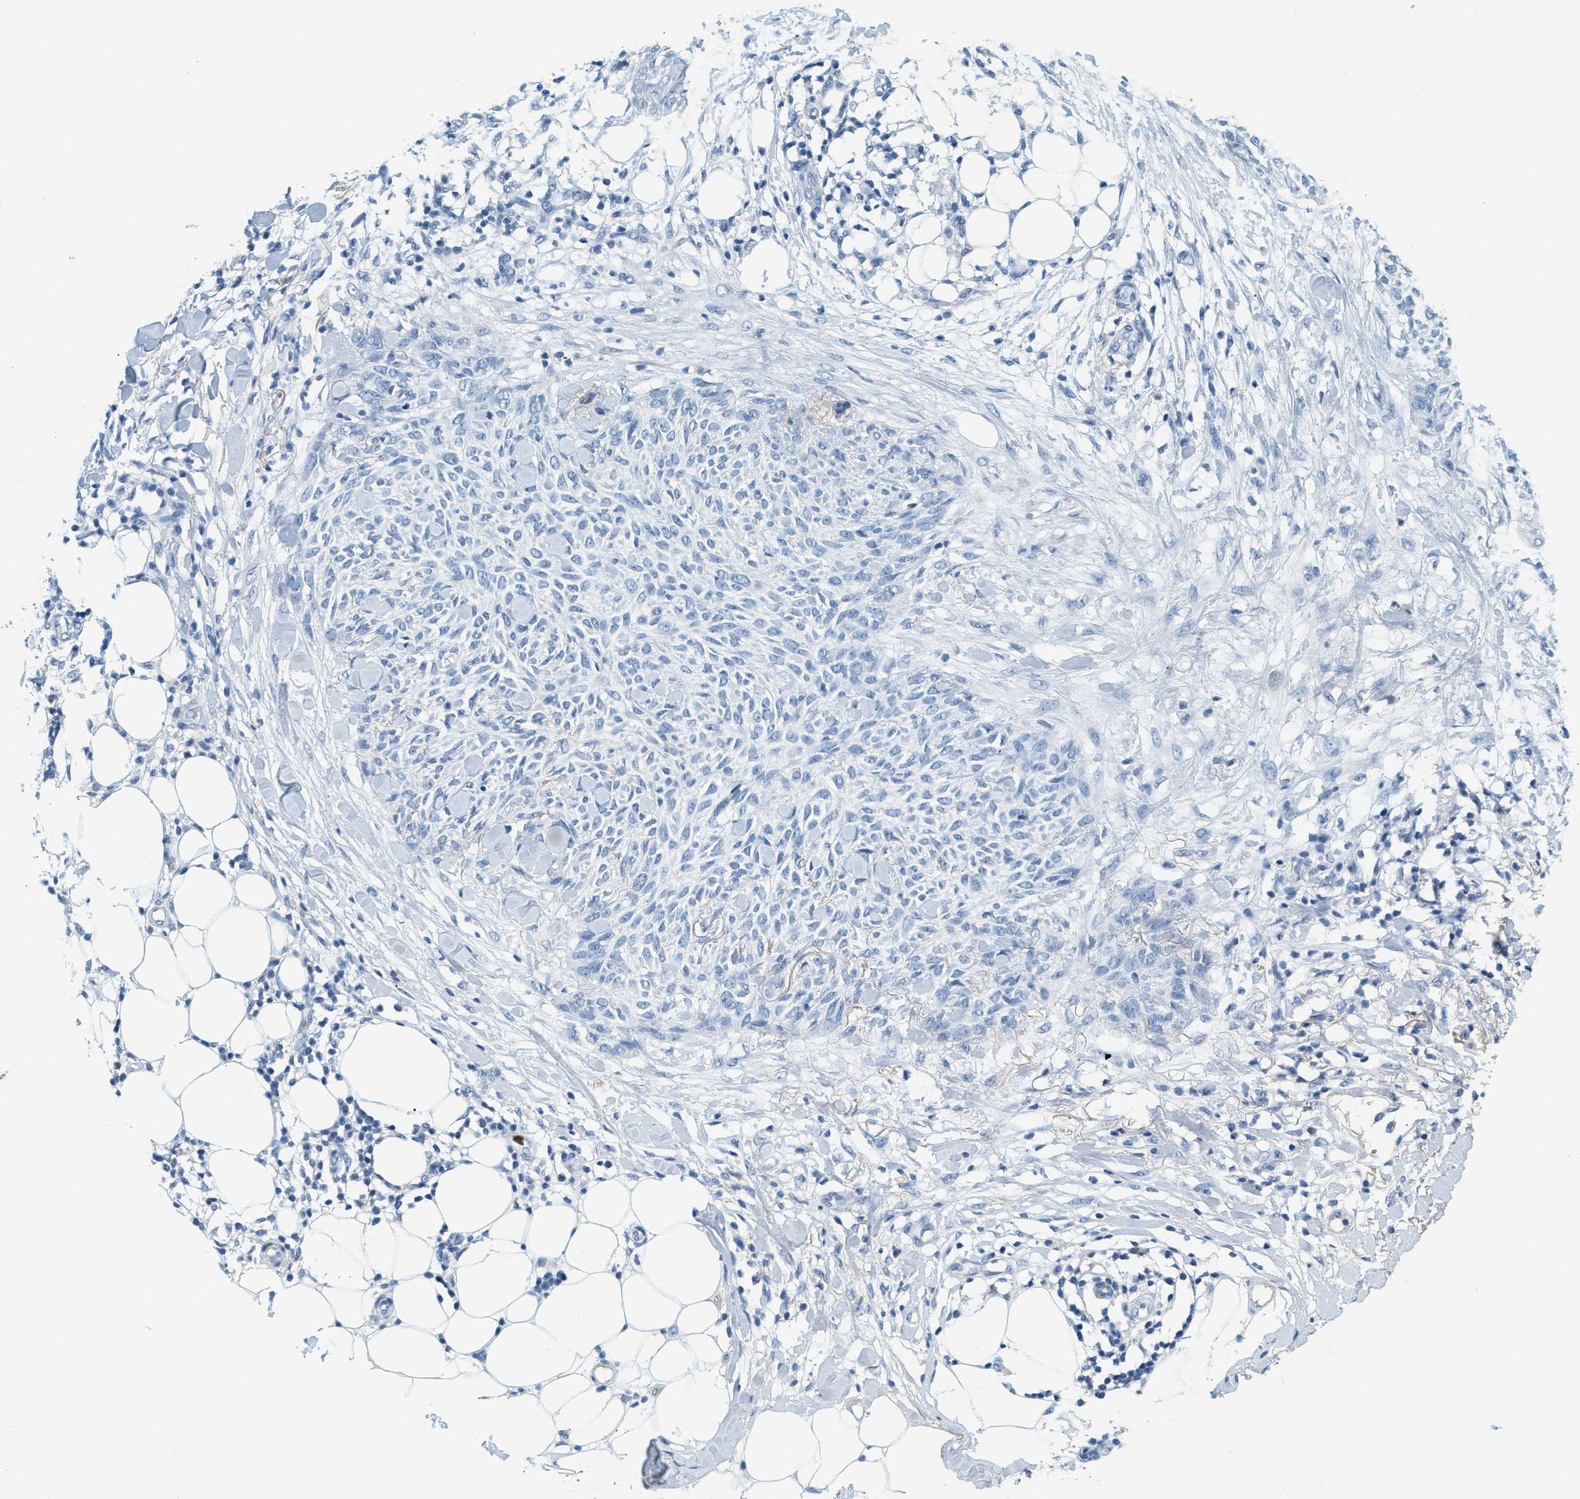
{"staining": {"intensity": "negative", "quantity": "none", "location": "none"}, "tissue": "skin cancer", "cell_type": "Tumor cells", "image_type": "cancer", "snomed": [{"axis": "morphology", "description": "Basal cell carcinoma"}, {"axis": "topography", "description": "Skin"}], "caption": "Skin cancer (basal cell carcinoma) was stained to show a protein in brown. There is no significant expression in tumor cells.", "gene": "LCN2", "patient": {"sex": "female", "age": 84}}